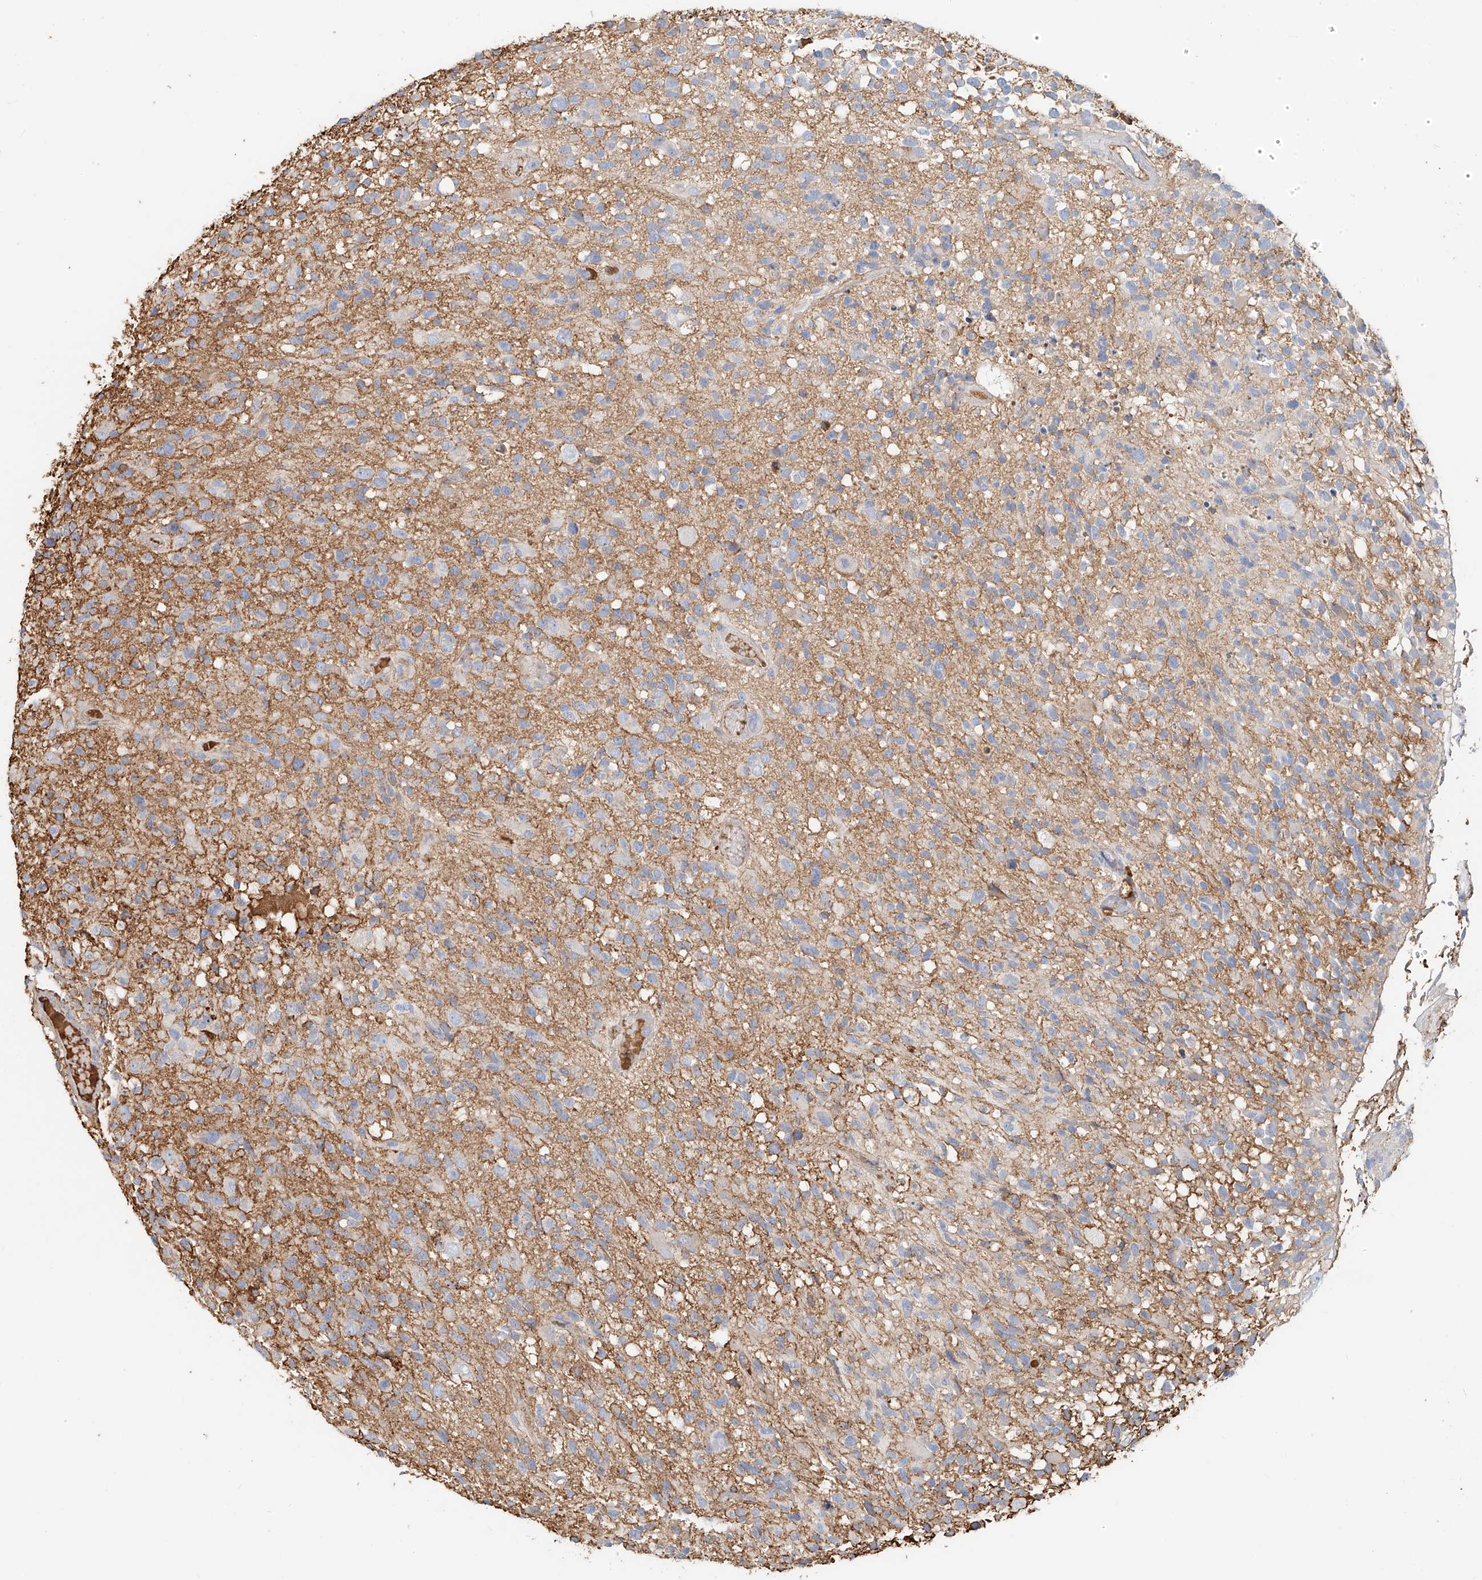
{"staining": {"intensity": "negative", "quantity": "none", "location": "none"}, "tissue": "glioma", "cell_type": "Tumor cells", "image_type": "cancer", "snomed": [{"axis": "morphology", "description": "Glioma, malignant, High grade"}, {"axis": "morphology", "description": "Glioblastoma, NOS"}, {"axis": "topography", "description": "Brain"}], "caption": "An image of glioma stained for a protein shows no brown staining in tumor cells.", "gene": "ZFP30", "patient": {"sex": "male", "age": 60}}